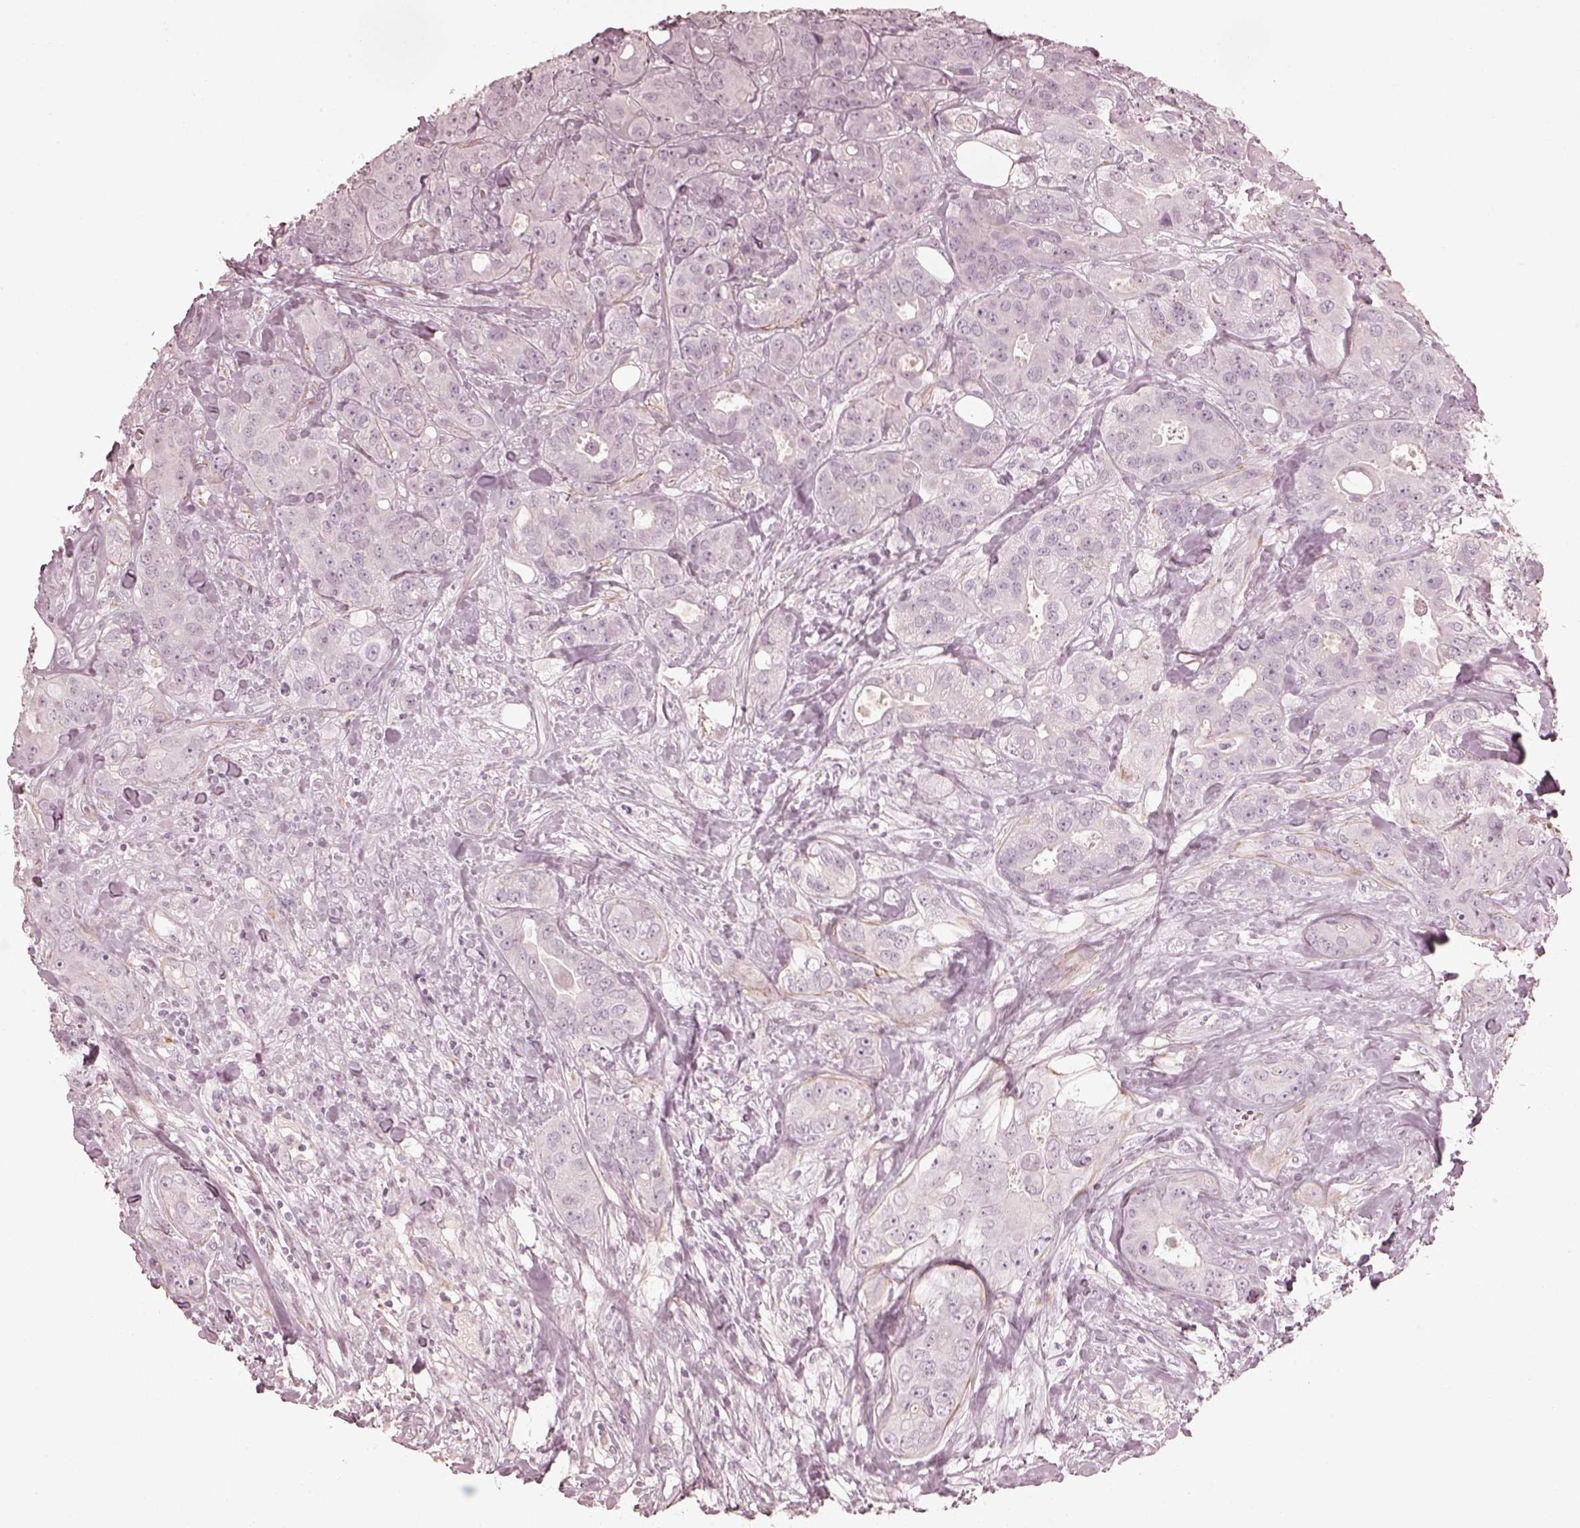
{"staining": {"intensity": "negative", "quantity": "none", "location": "none"}, "tissue": "breast cancer", "cell_type": "Tumor cells", "image_type": "cancer", "snomed": [{"axis": "morphology", "description": "Duct carcinoma"}, {"axis": "topography", "description": "Breast"}], "caption": "Tumor cells show no significant staining in breast infiltrating ductal carcinoma. (Stains: DAB IHC with hematoxylin counter stain, Microscopy: brightfield microscopy at high magnification).", "gene": "PRLHR", "patient": {"sex": "female", "age": 43}}